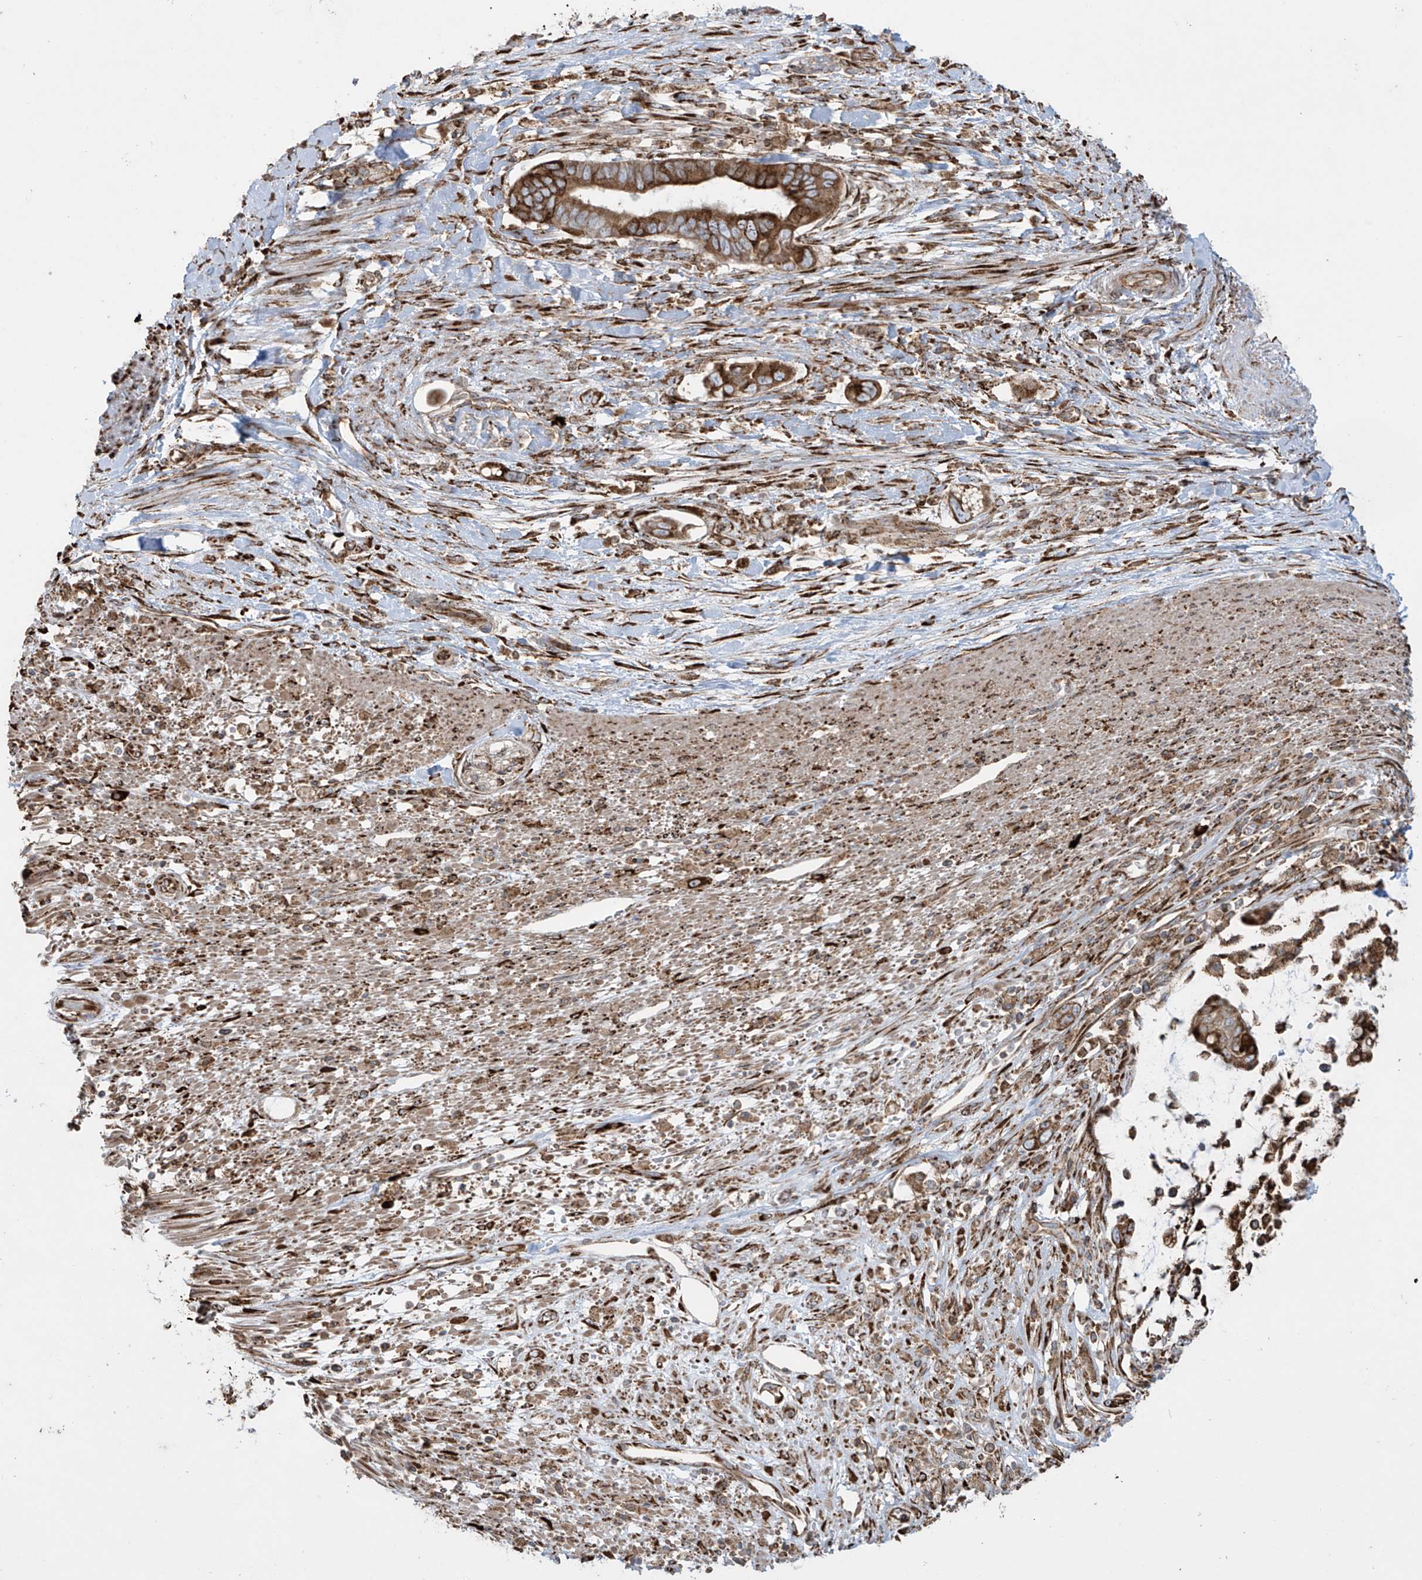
{"staining": {"intensity": "moderate", "quantity": ">75%", "location": "cytoplasmic/membranous"}, "tissue": "pancreatic cancer", "cell_type": "Tumor cells", "image_type": "cancer", "snomed": [{"axis": "morphology", "description": "Adenocarcinoma, NOS"}, {"axis": "topography", "description": "Pancreas"}], "caption": "Pancreatic cancer stained with a protein marker shows moderate staining in tumor cells.", "gene": "MX1", "patient": {"sex": "male", "age": 68}}